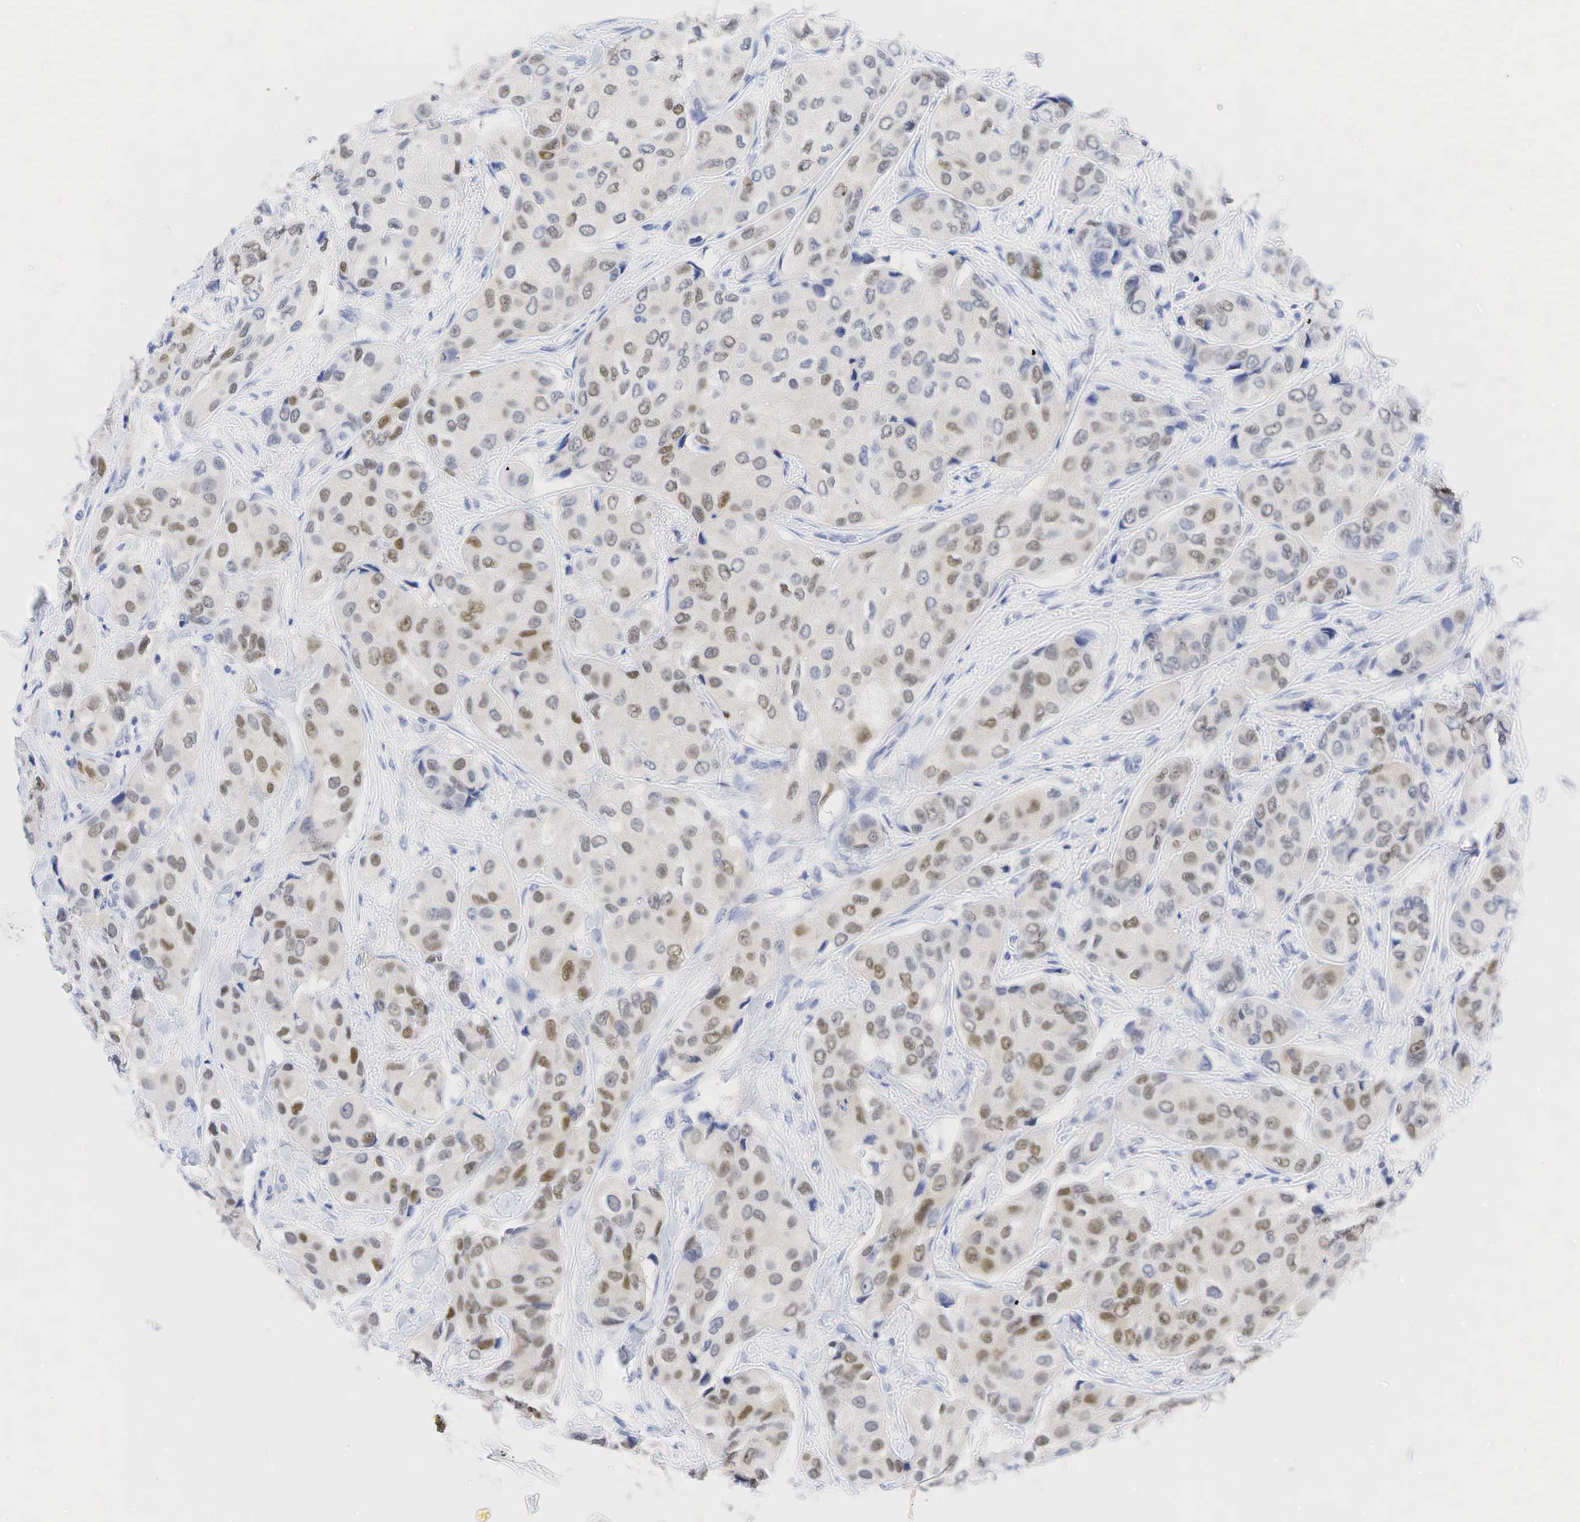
{"staining": {"intensity": "moderate", "quantity": "25%-75%", "location": "nuclear"}, "tissue": "breast cancer", "cell_type": "Tumor cells", "image_type": "cancer", "snomed": [{"axis": "morphology", "description": "Duct carcinoma"}, {"axis": "topography", "description": "Breast"}], "caption": "Human breast cancer stained for a protein (brown) shows moderate nuclear positive expression in about 25%-75% of tumor cells.", "gene": "AR", "patient": {"sex": "female", "age": 68}}